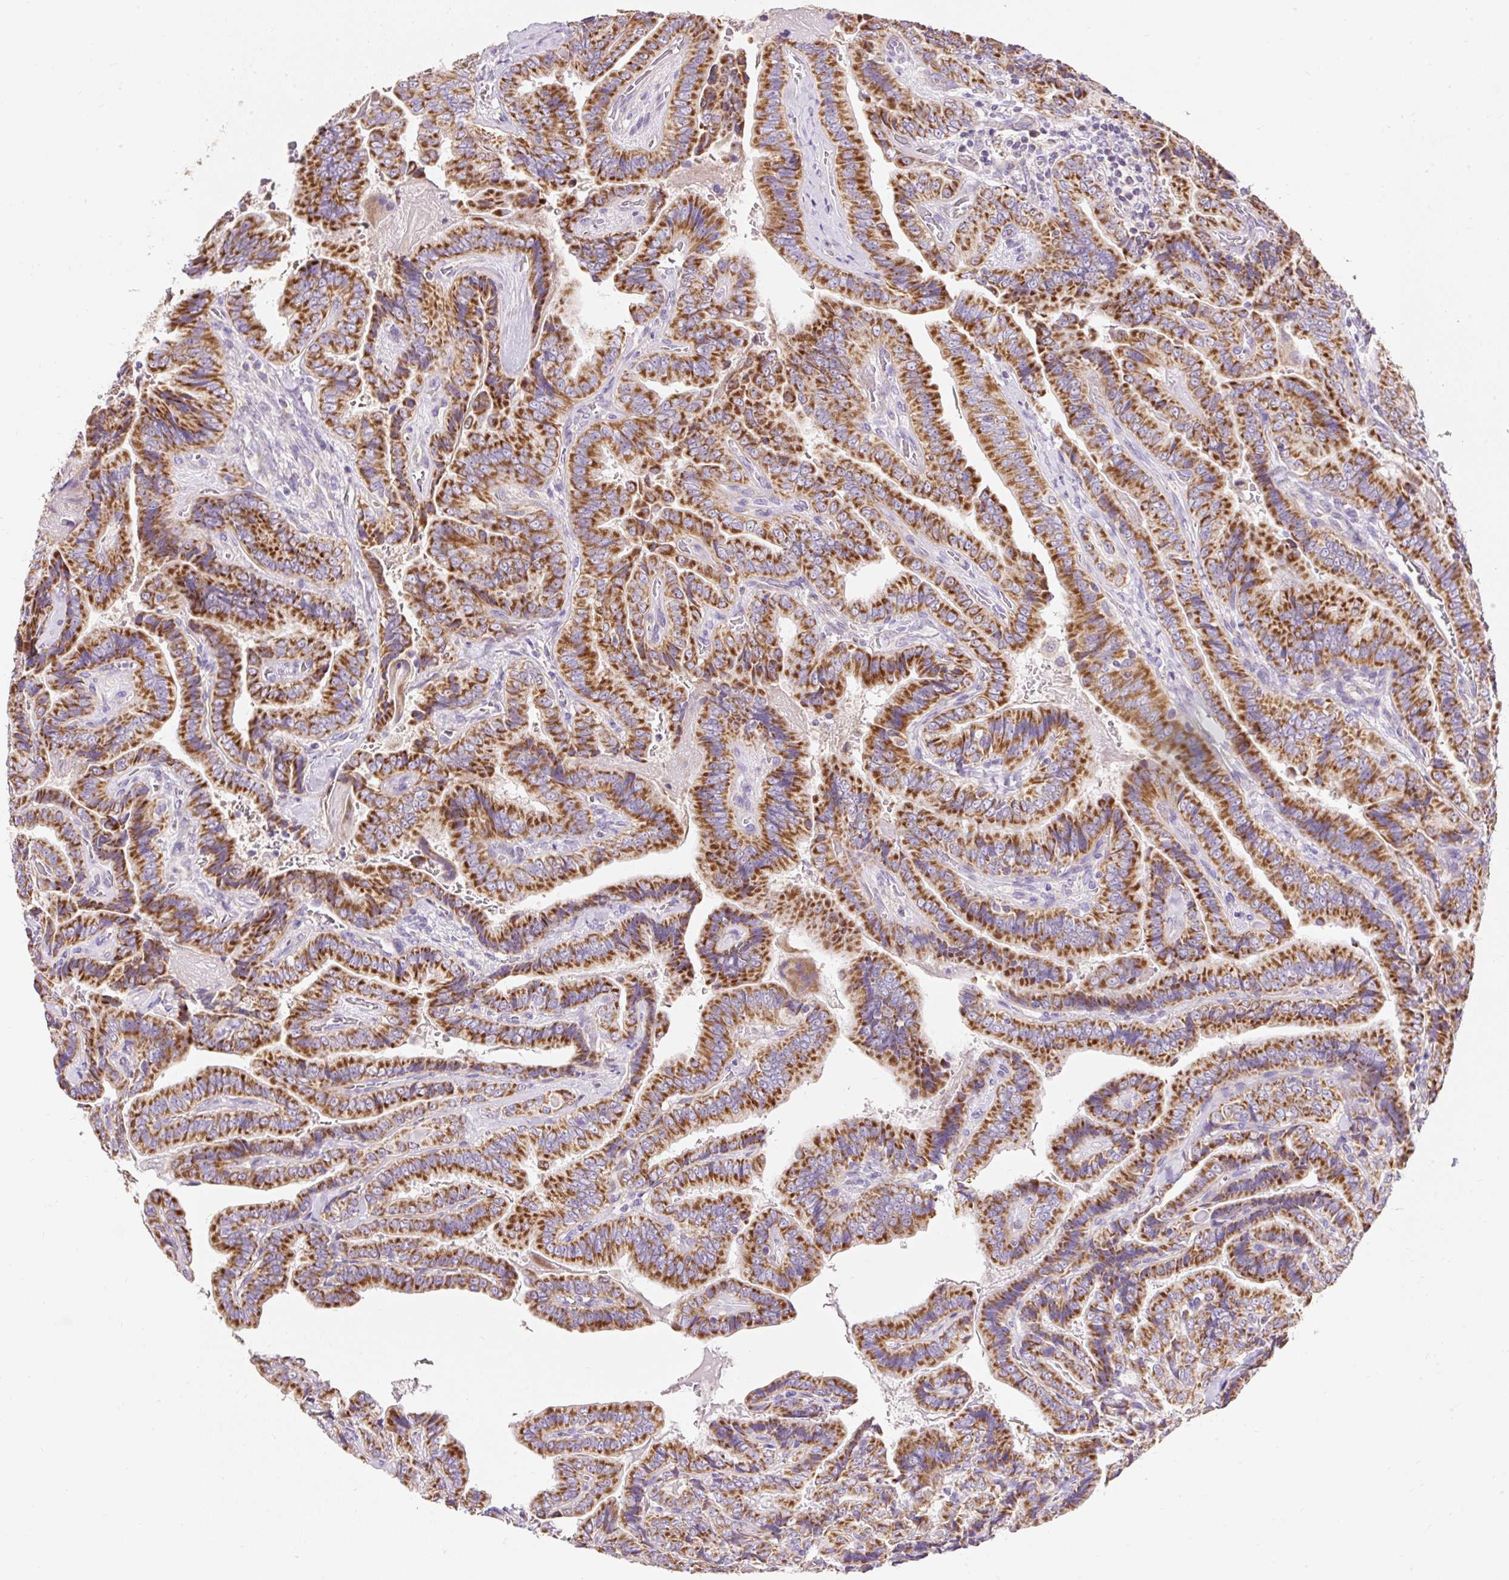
{"staining": {"intensity": "strong", "quantity": ">75%", "location": "cytoplasmic/membranous"}, "tissue": "thyroid cancer", "cell_type": "Tumor cells", "image_type": "cancer", "snomed": [{"axis": "morphology", "description": "Papillary adenocarcinoma, NOS"}, {"axis": "topography", "description": "Thyroid gland"}], "caption": "Protein staining shows strong cytoplasmic/membranous expression in approximately >75% of tumor cells in papillary adenocarcinoma (thyroid).", "gene": "PMAIP1", "patient": {"sex": "male", "age": 61}}